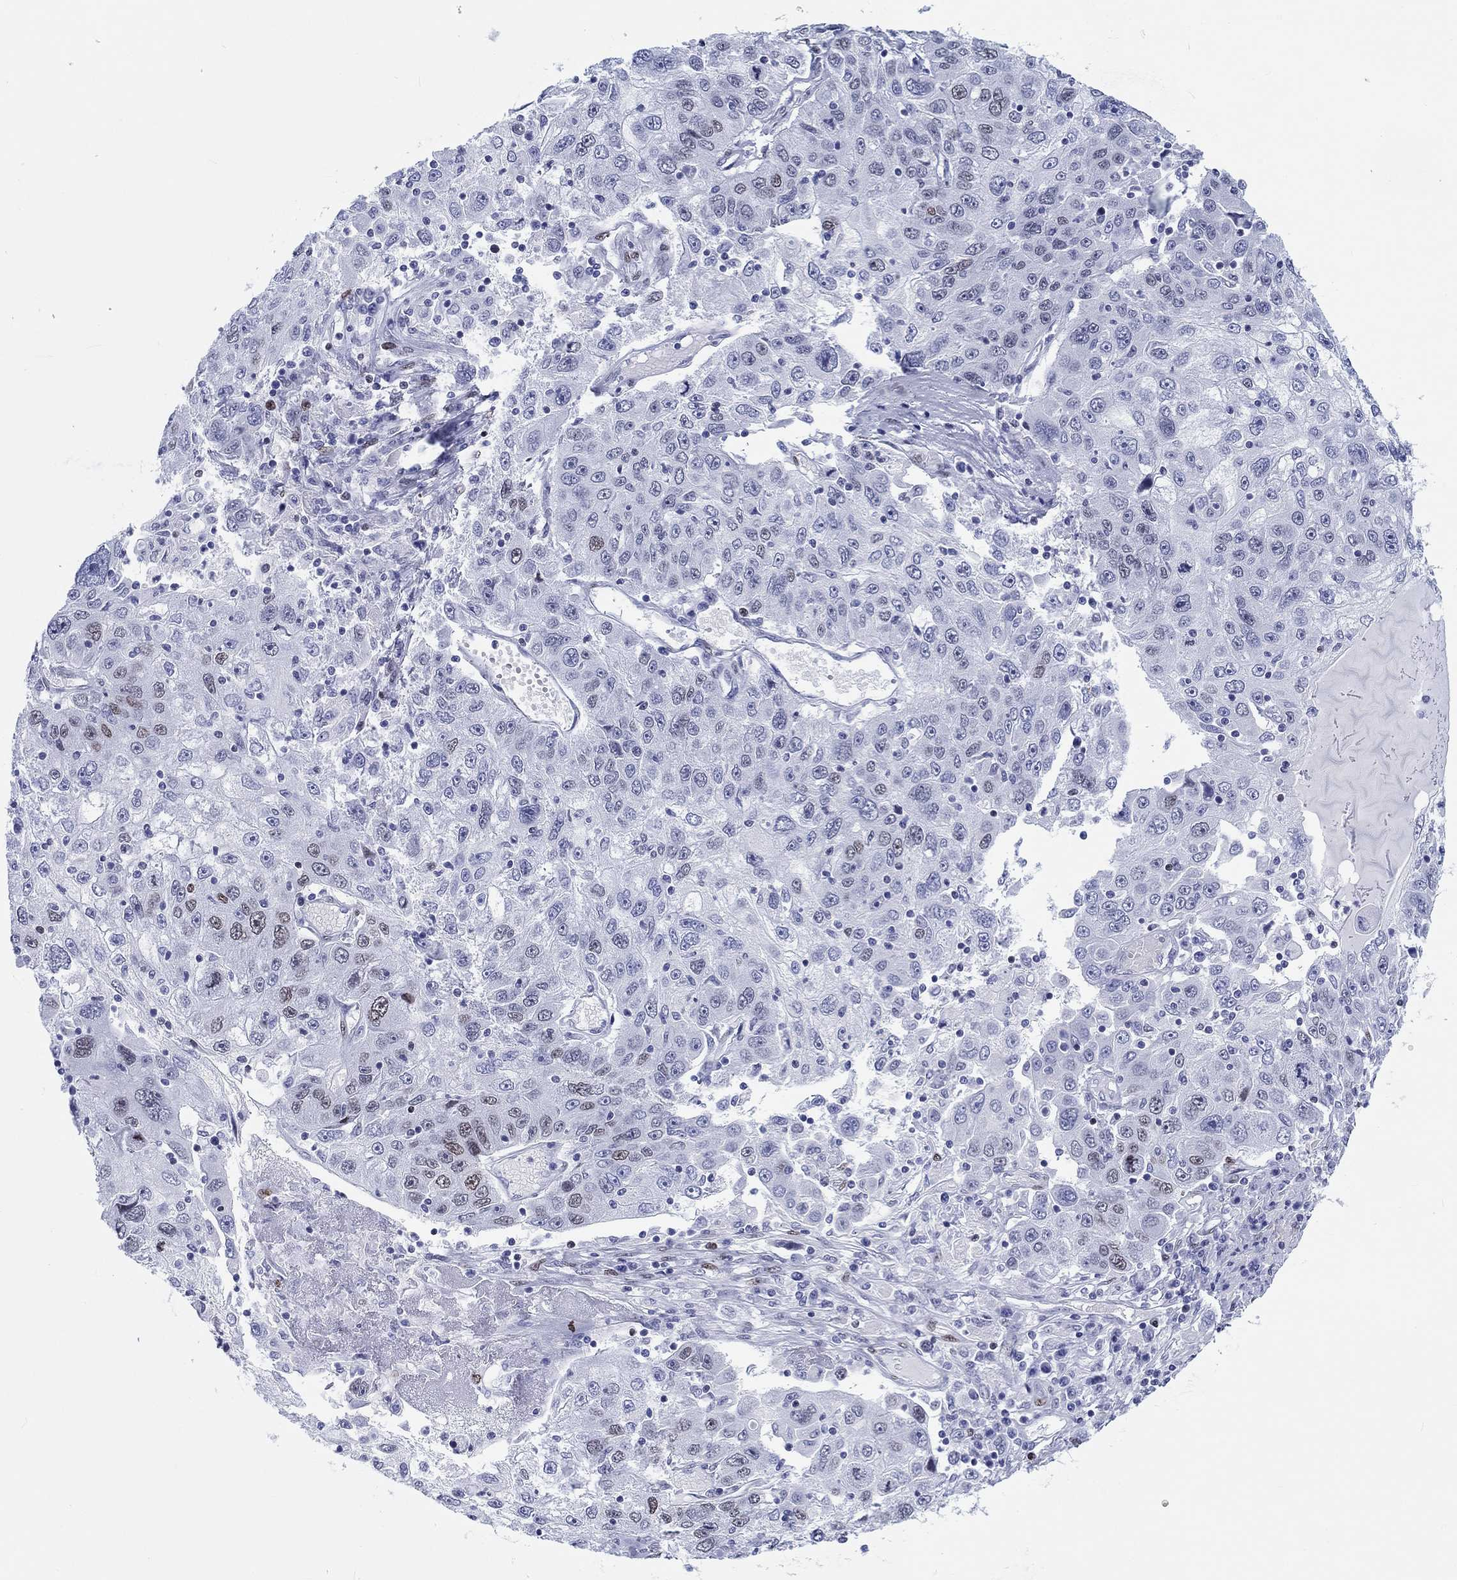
{"staining": {"intensity": "weak", "quantity": "<25%", "location": "nuclear"}, "tissue": "stomach cancer", "cell_type": "Tumor cells", "image_type": "cancer", "snomed": [{"axis": "morphology", "description": "Adenocarcinoma, NOS"}, {"axis": "topography", "description": "Stomach"}], "caption": "Immunohistochemistry image of human adenocarcinoma (stomach) stained for a protein (brown), which demonstrates no positivity in tumor cells.", "gene": "H1-1", "patient": {"sex": "male", "age": 56}}